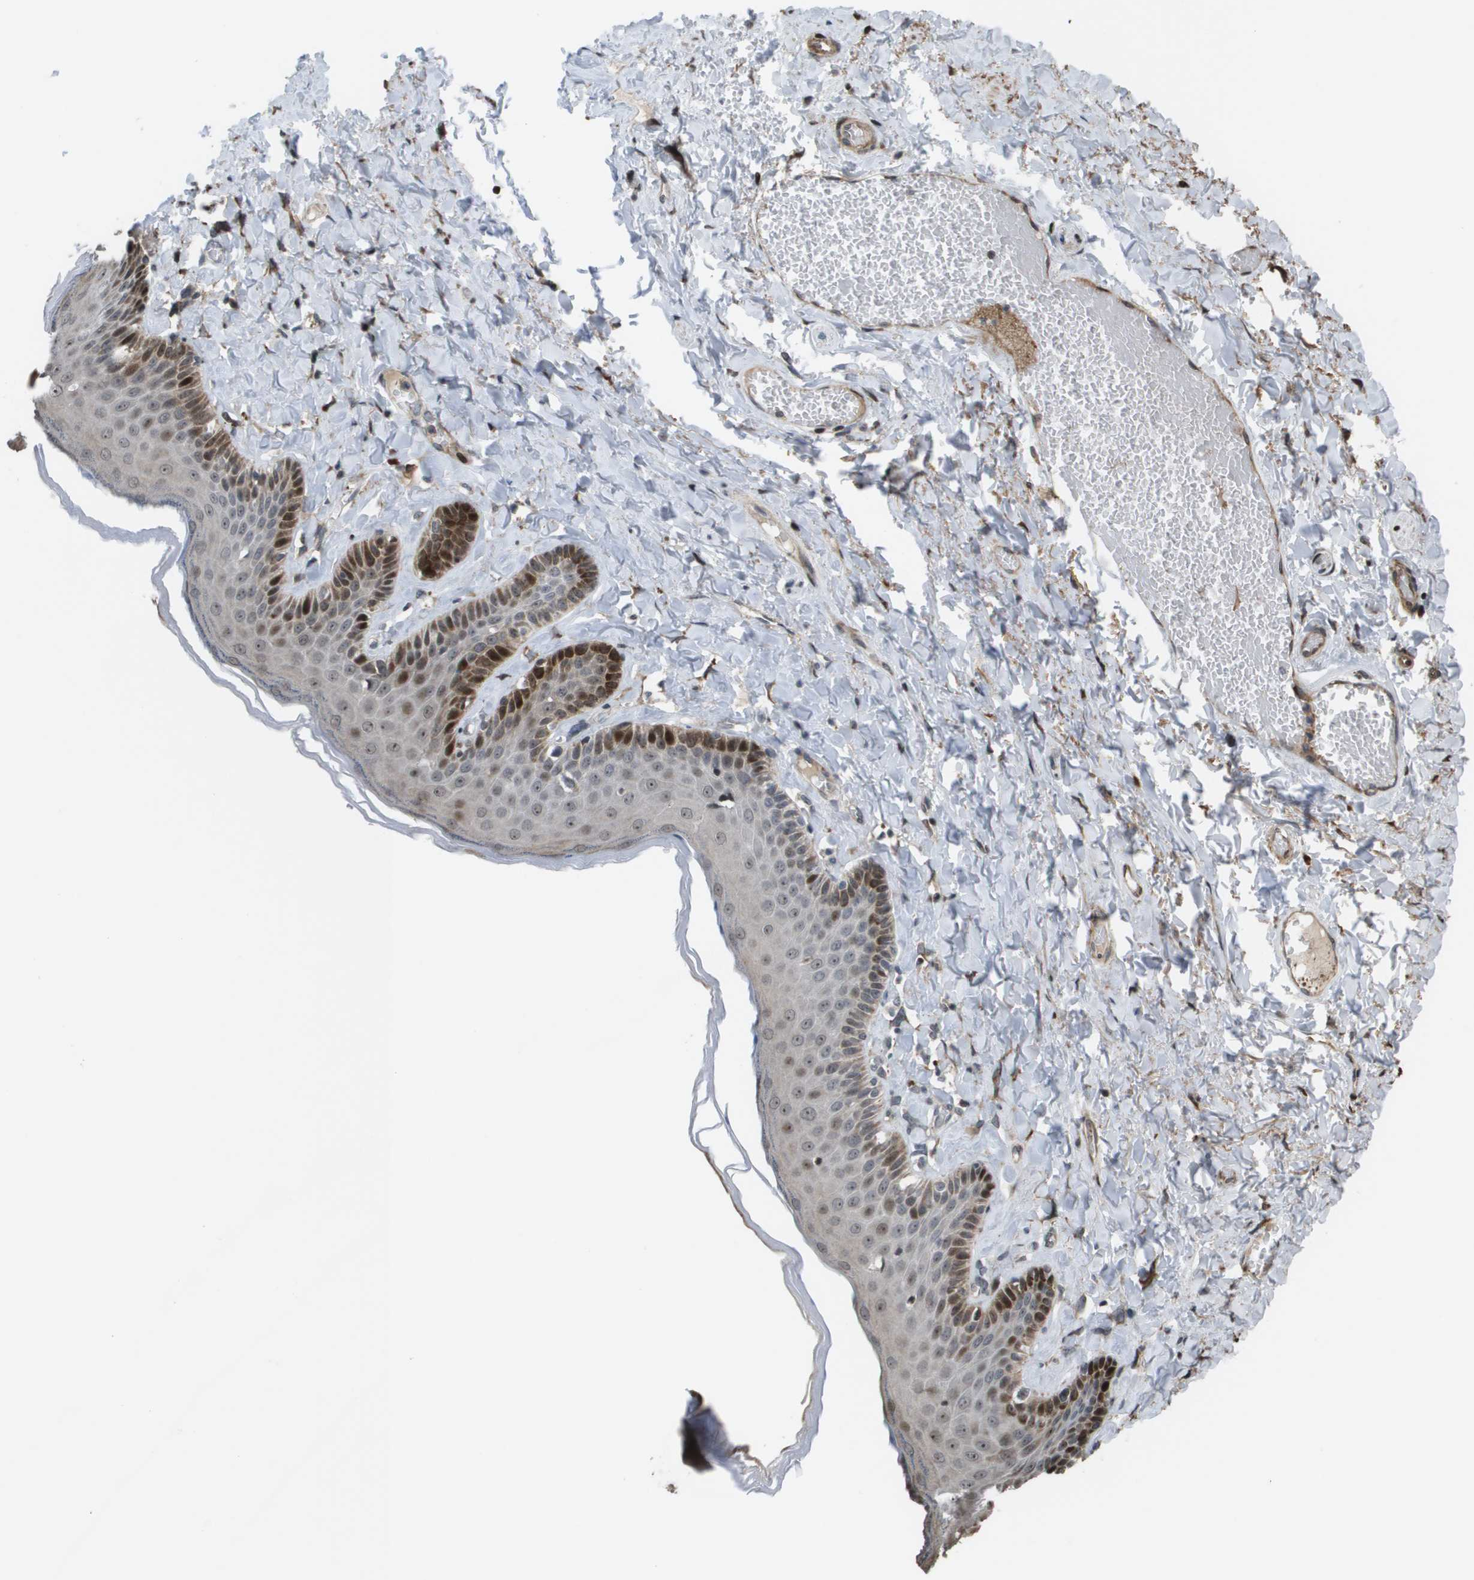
{"staining": {"intensity": "strong", "quantity": "25%-75%", "location": "cytoplasmic/membranous,nuclear"}, "tissue": "skin", "cell_type": "Epidermal cells", "image_type": "normal", "snomed": [{"axis": "morphology", "description": "Normal tissue, NOS"}, {"axis": "topography", "description": "Anal"}], "caption": "Skin stained with immunohistochemistry demonstrates strong cytoplasmic/membranous,nuclear staining in about 25%-75% of epidermal cells.", "gene": "AXIN2", "patient": {"sex": "male", "age": 69}}